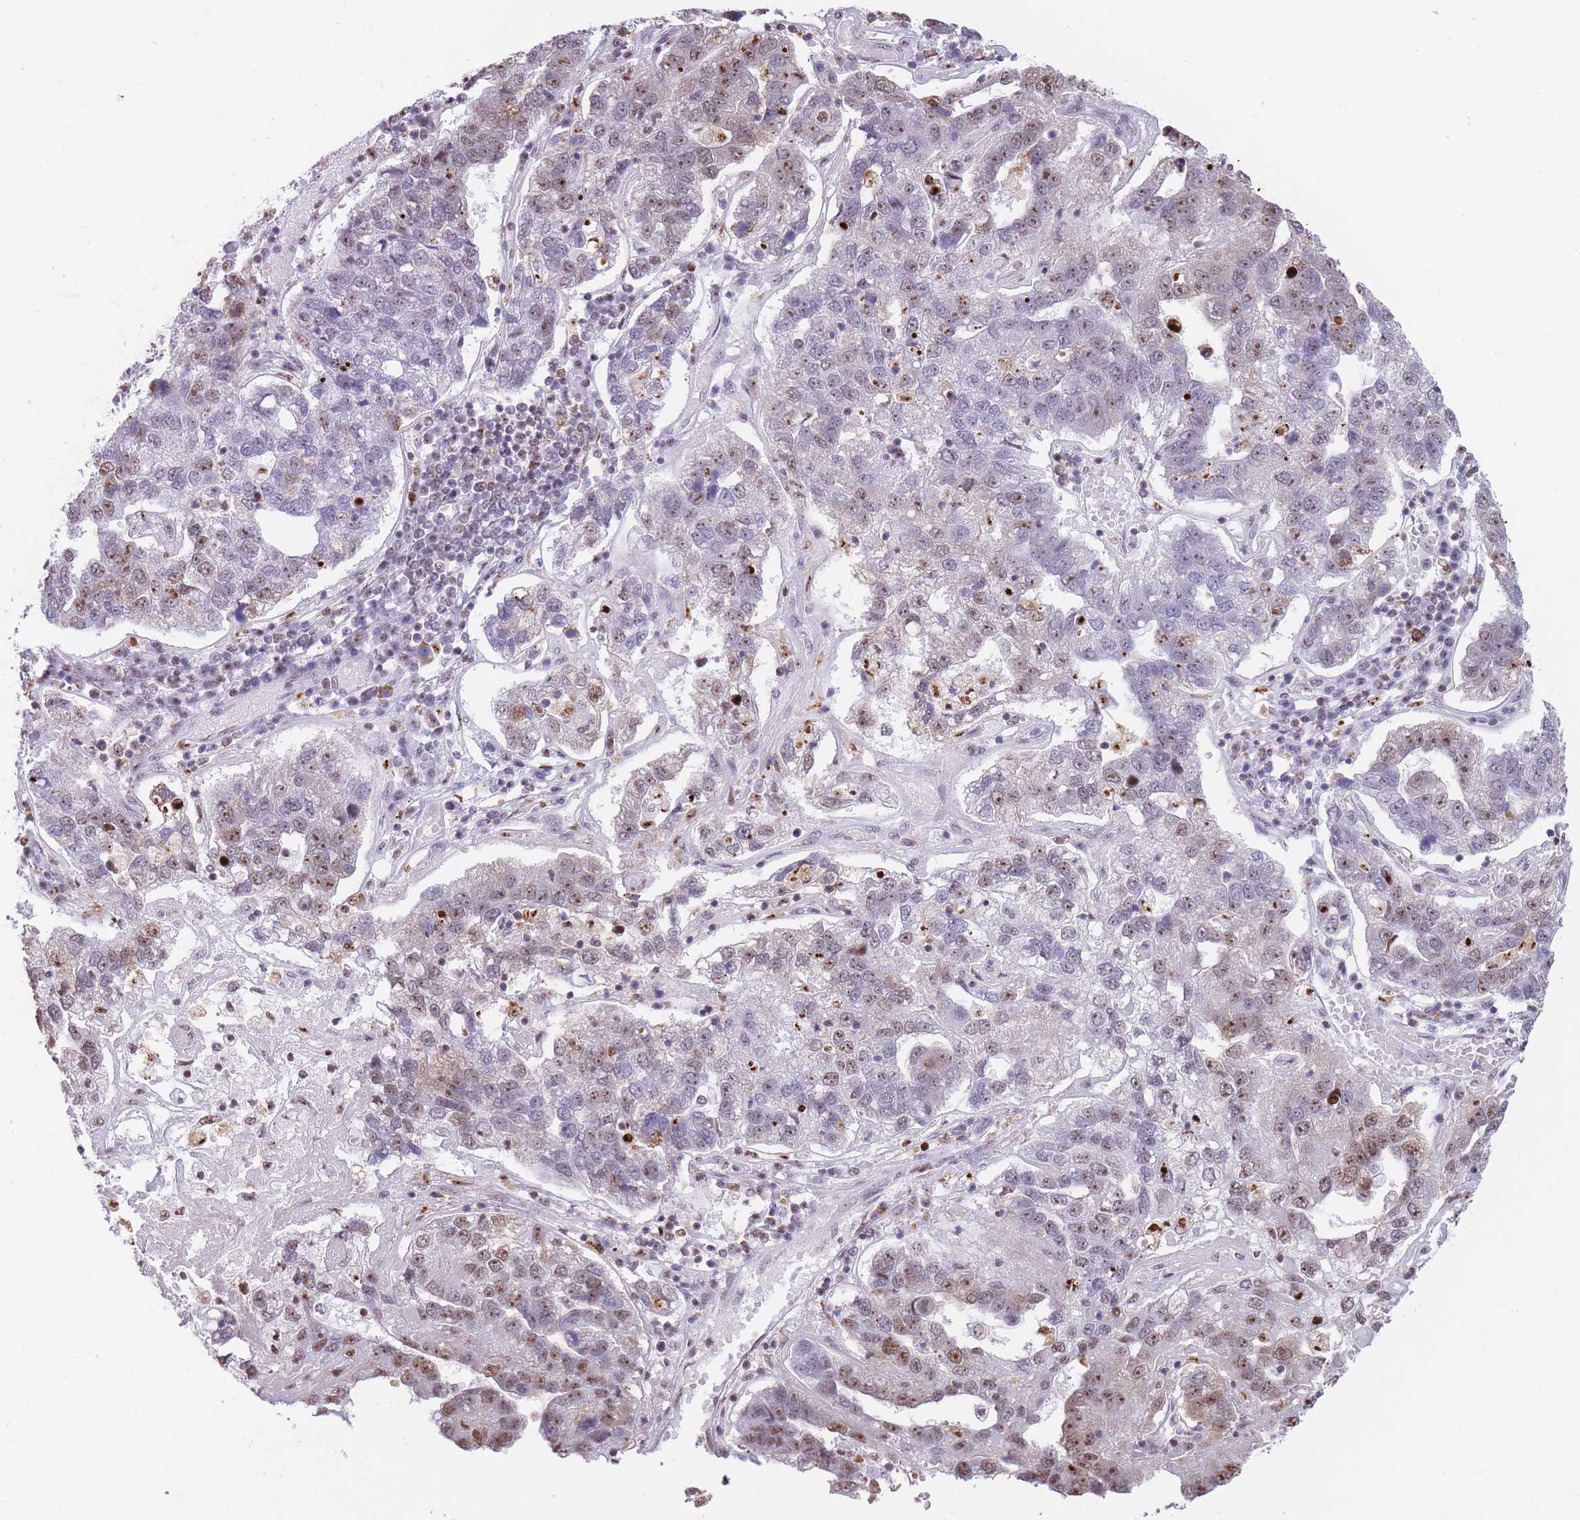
{"staining": {"intensity": "moderate", "quantity": "25%-75%", "location": "nuclear"}, "tissue": "pancreatic cancer", "cell_type": "Tumor cells", "image_type": "cancer", "snomed": [{"axis": "morphology", "description": "Adenocarcinoma, NOS"}, {"axis": "topography", "description": "Pancreas"}], "caption": "Immunohistochemical staining of pancreatic adenocarcinoma reveals moderate nuclear protein staining in approximately 25%-75% of tumor cells. The staining was performed using DAB (3,3'-diaminobenzidine) to visualize the protein expression in brown, while the nuclei were stained in blue with hematoxylin (Magnification: 20x).", "gene": "EVC2", "patient": {"sex": "female", "age": 61}}